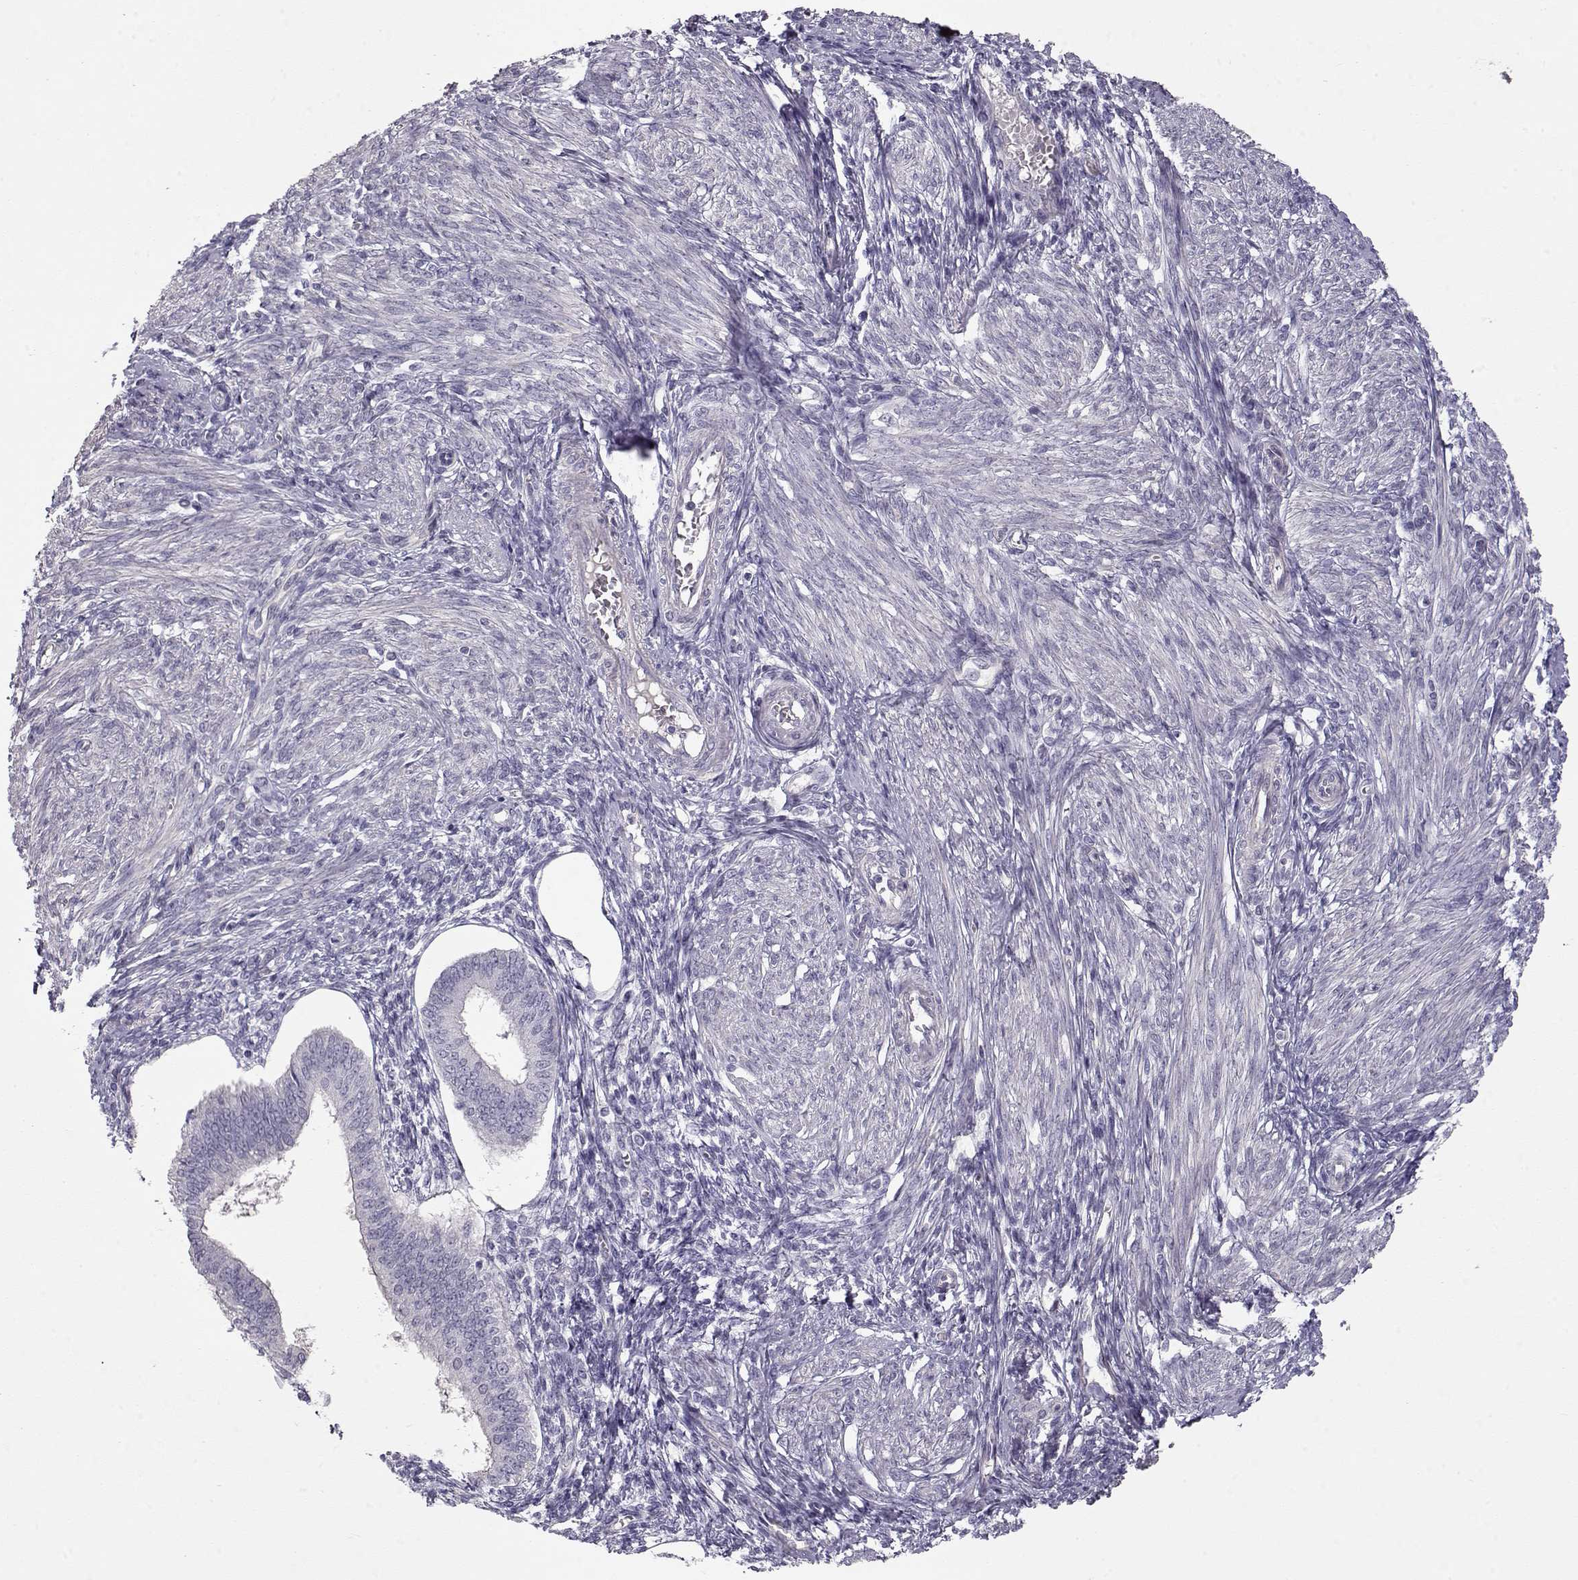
{"staining": {"intensity": "negative", "quantity": "none", "location": "none"}, "tissue": "endometrium", "cell_type": "Cells in endometrial stroma", "image_type": "normal", "snomed": [{"axis": "morphology", "description": "Normal tissue, NOS"}, {"axis": "topography", "description": "Endometrium"}], "caption": "Image shows no protein expression in cells in endometrial stroma of benign endometrium. (DAB immunohistochemistry visualized using brightfield microscopy, high magnification).", "gene": "SLC18A1", "patient": {"sex": "female", "age": 42}}